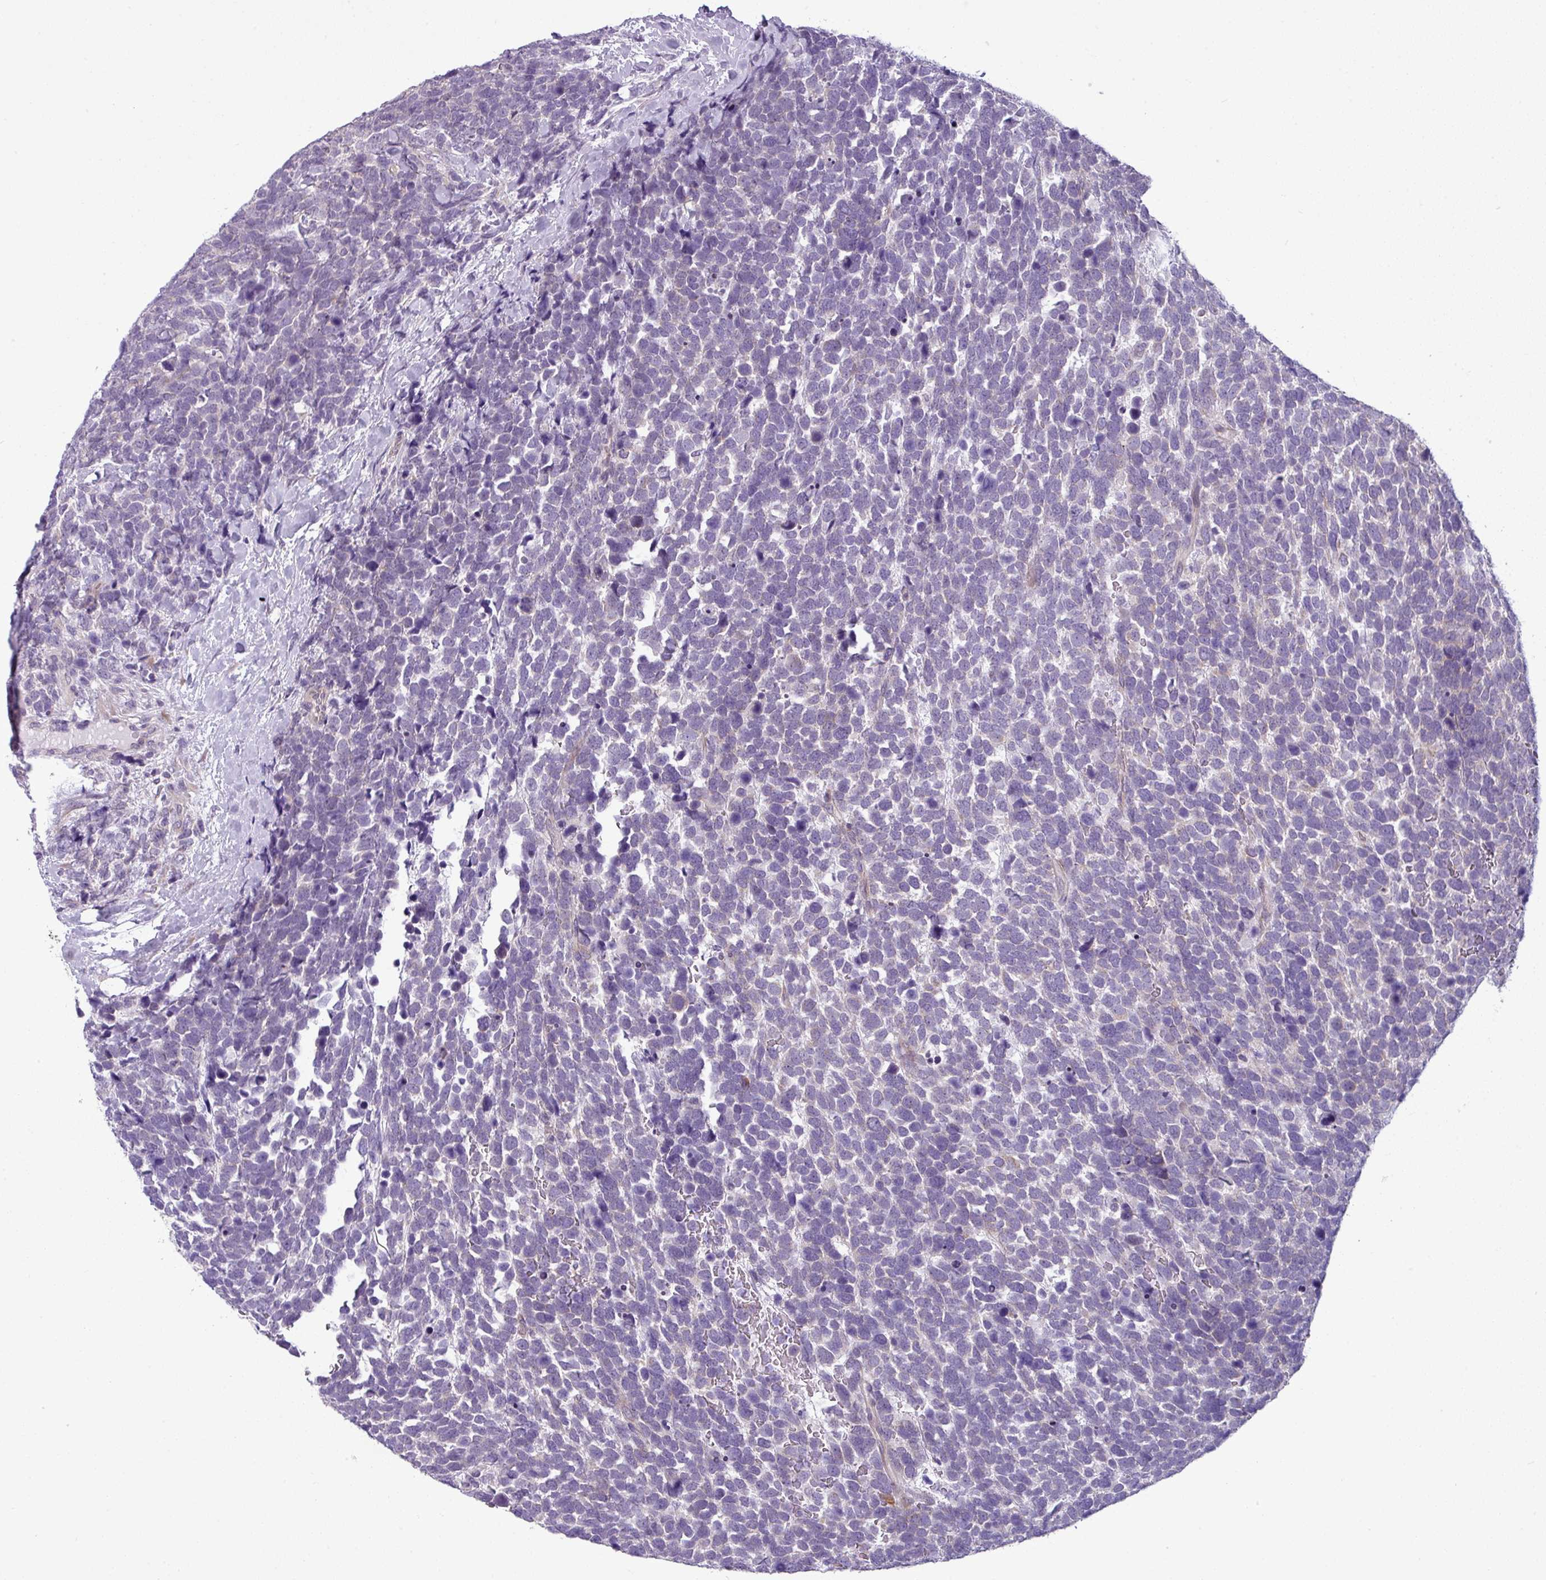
{"staining": {"intensity": "negative", "quantity": "none", "location": "none"}, "tissue": "urothelial cancer", "cell_type": "Tumor cells", "image_type": "cancer", "snomed": [{"axis": "morphology", "description": "Urothelial carcinoma, High grade"}, {"axis": "topography", "description": "Urinary bladder"}], "caption": "There is no significant positivity in tumor cells of urothelial carcinoma (high-grade). (DAB (3,3'-diaminobenzidine) IHC, high magnification).", "gene": "TOR1AIP2", "patient": {"sex": "female", "age": 82}}